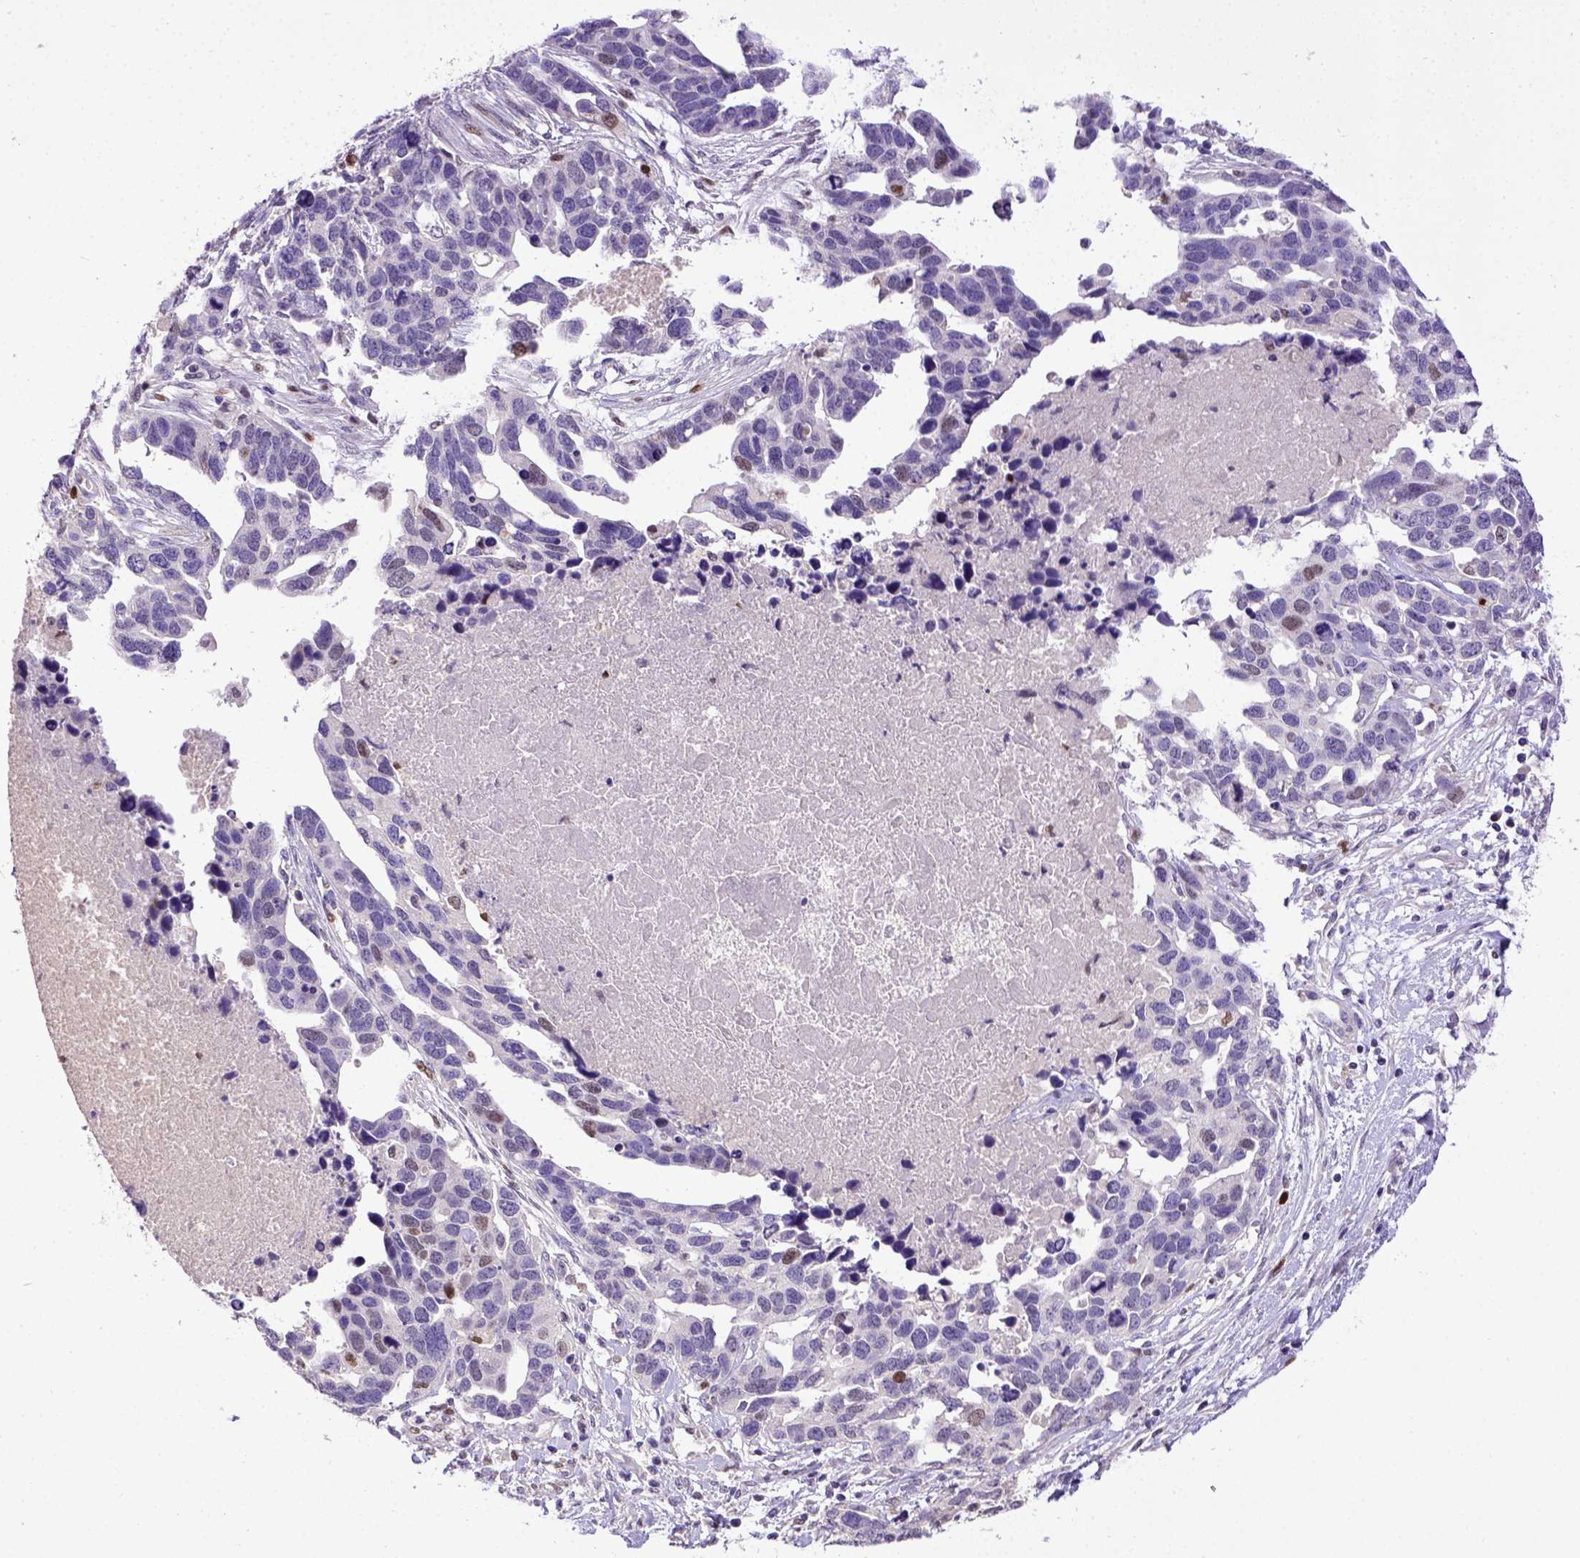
{"staining": {"intensity": "negative", "quantity": "none", "location": "none"}, "tissue": "ovarian cancer", "cell_type": "Tumor cells", "image_type": "cancer", "snomed": [{"axis": "morphology", "description": "Cystadenocarcinoma, serous, NOS"}, {"axis": "topography", "description": "Ovary"}], "caption": "DAB immunohistochemical staining of ovarian cancer shows no significant positivity in tumor cells. Brightfield microscopy of immunohistochemistry stained with DAB (brown) and hematoxylin (blue), captured at high magnification.", "gene": "CDKN1A", "patient": {"sex": "female", "age": 54}}